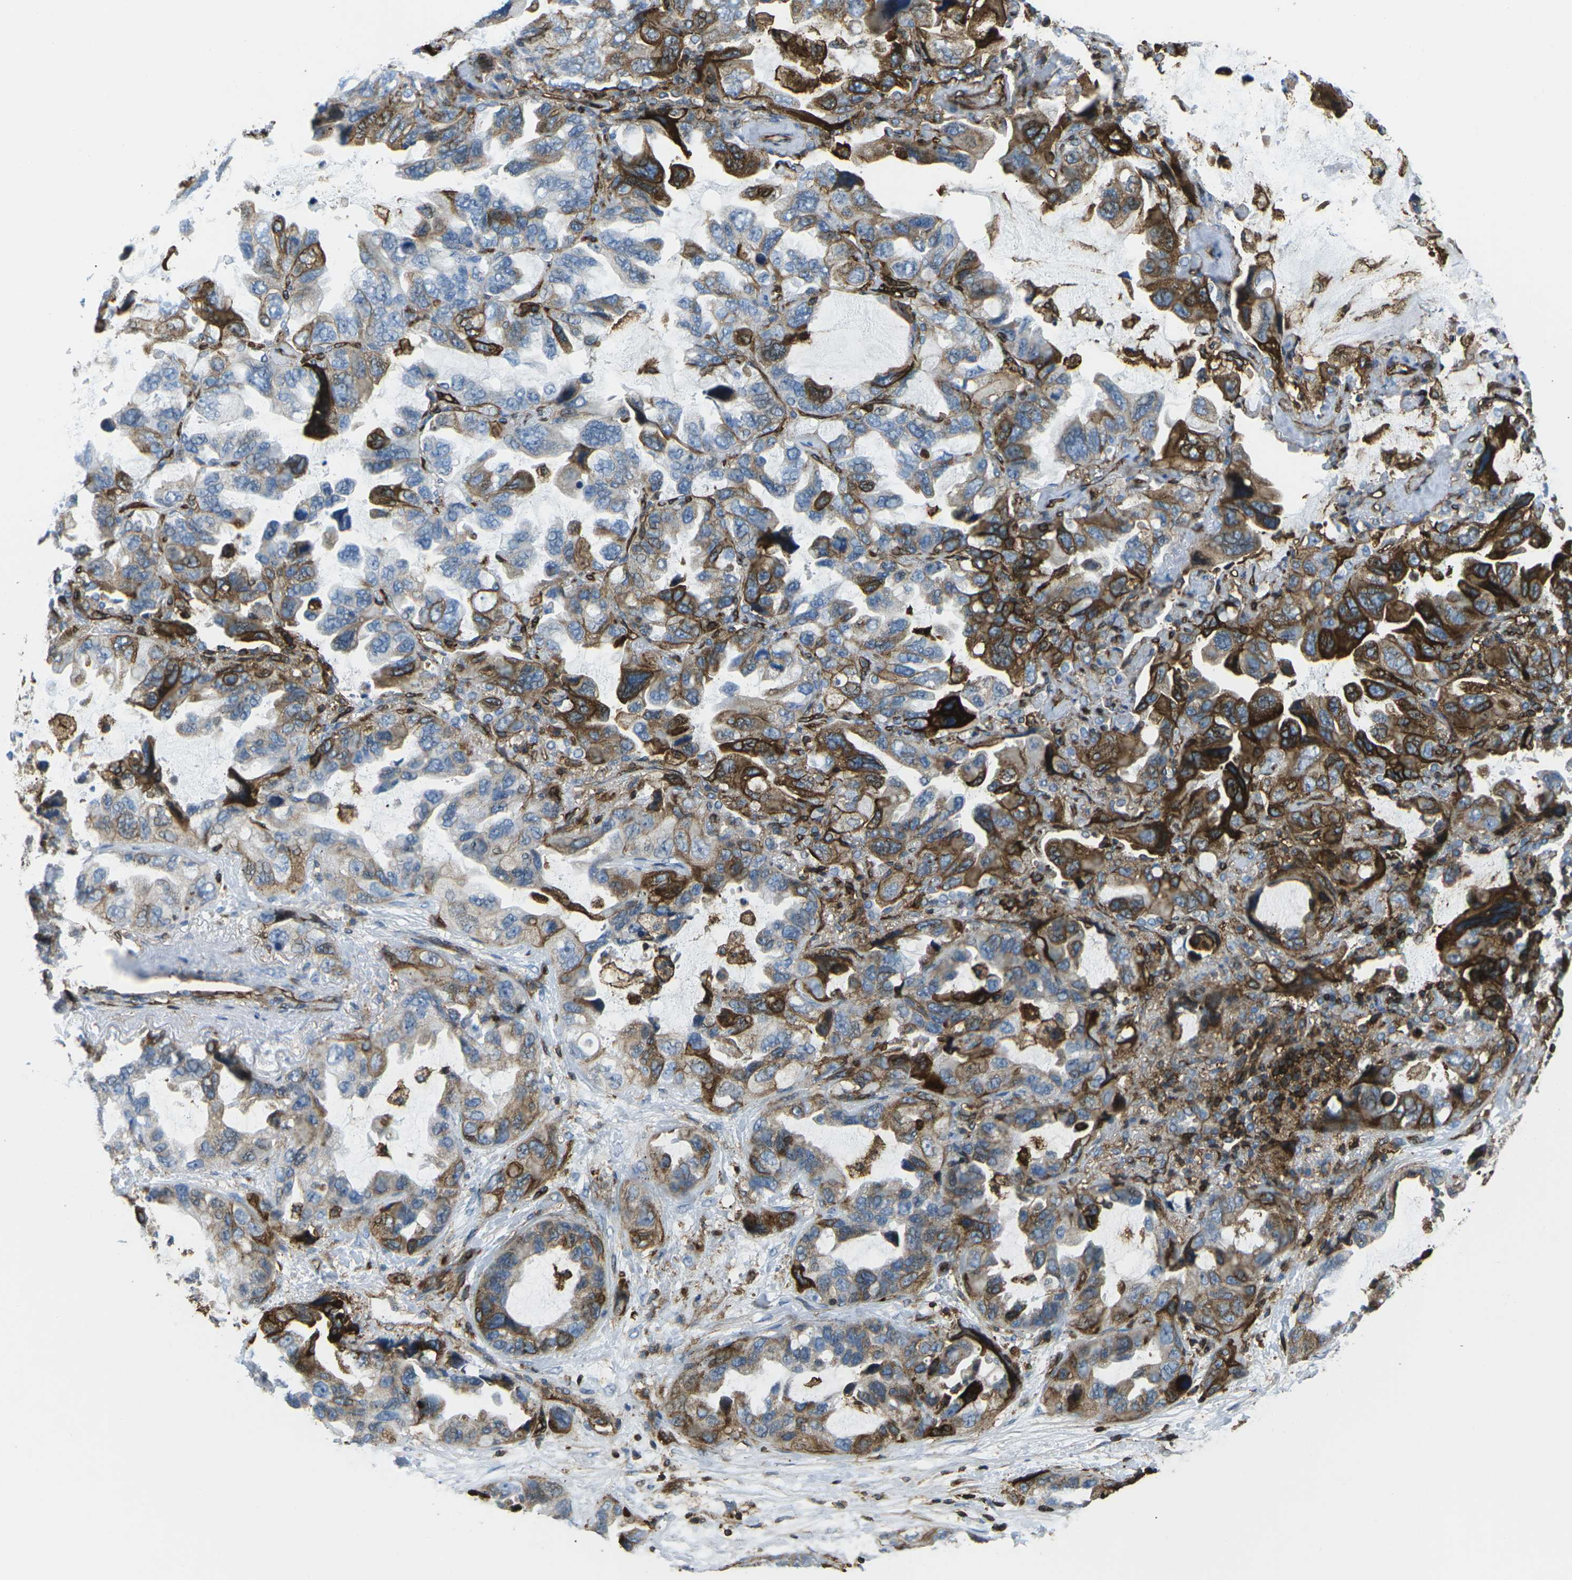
{"staining": {"intensity": "moderate", "quantity": "25%-75%", "location": "cytoplasmic/membranous"}, "tissue": "lung cancer", "cell_type": "Tumor cells", "image_type": "cancer", "snomed": [{"axis": "morphology", "description": "Squamous cell carcinoma, NOS"}, {"axis": "topography", "description": "Lung"}], "caption": "The photomicrograph reveals staining of lung cancer, revealing moderate cytoplasmic/membranous protein staining (brown color) within tumor cells.", "gene": "HLA-B", "patient": {"sex": "female", "age": 73}}